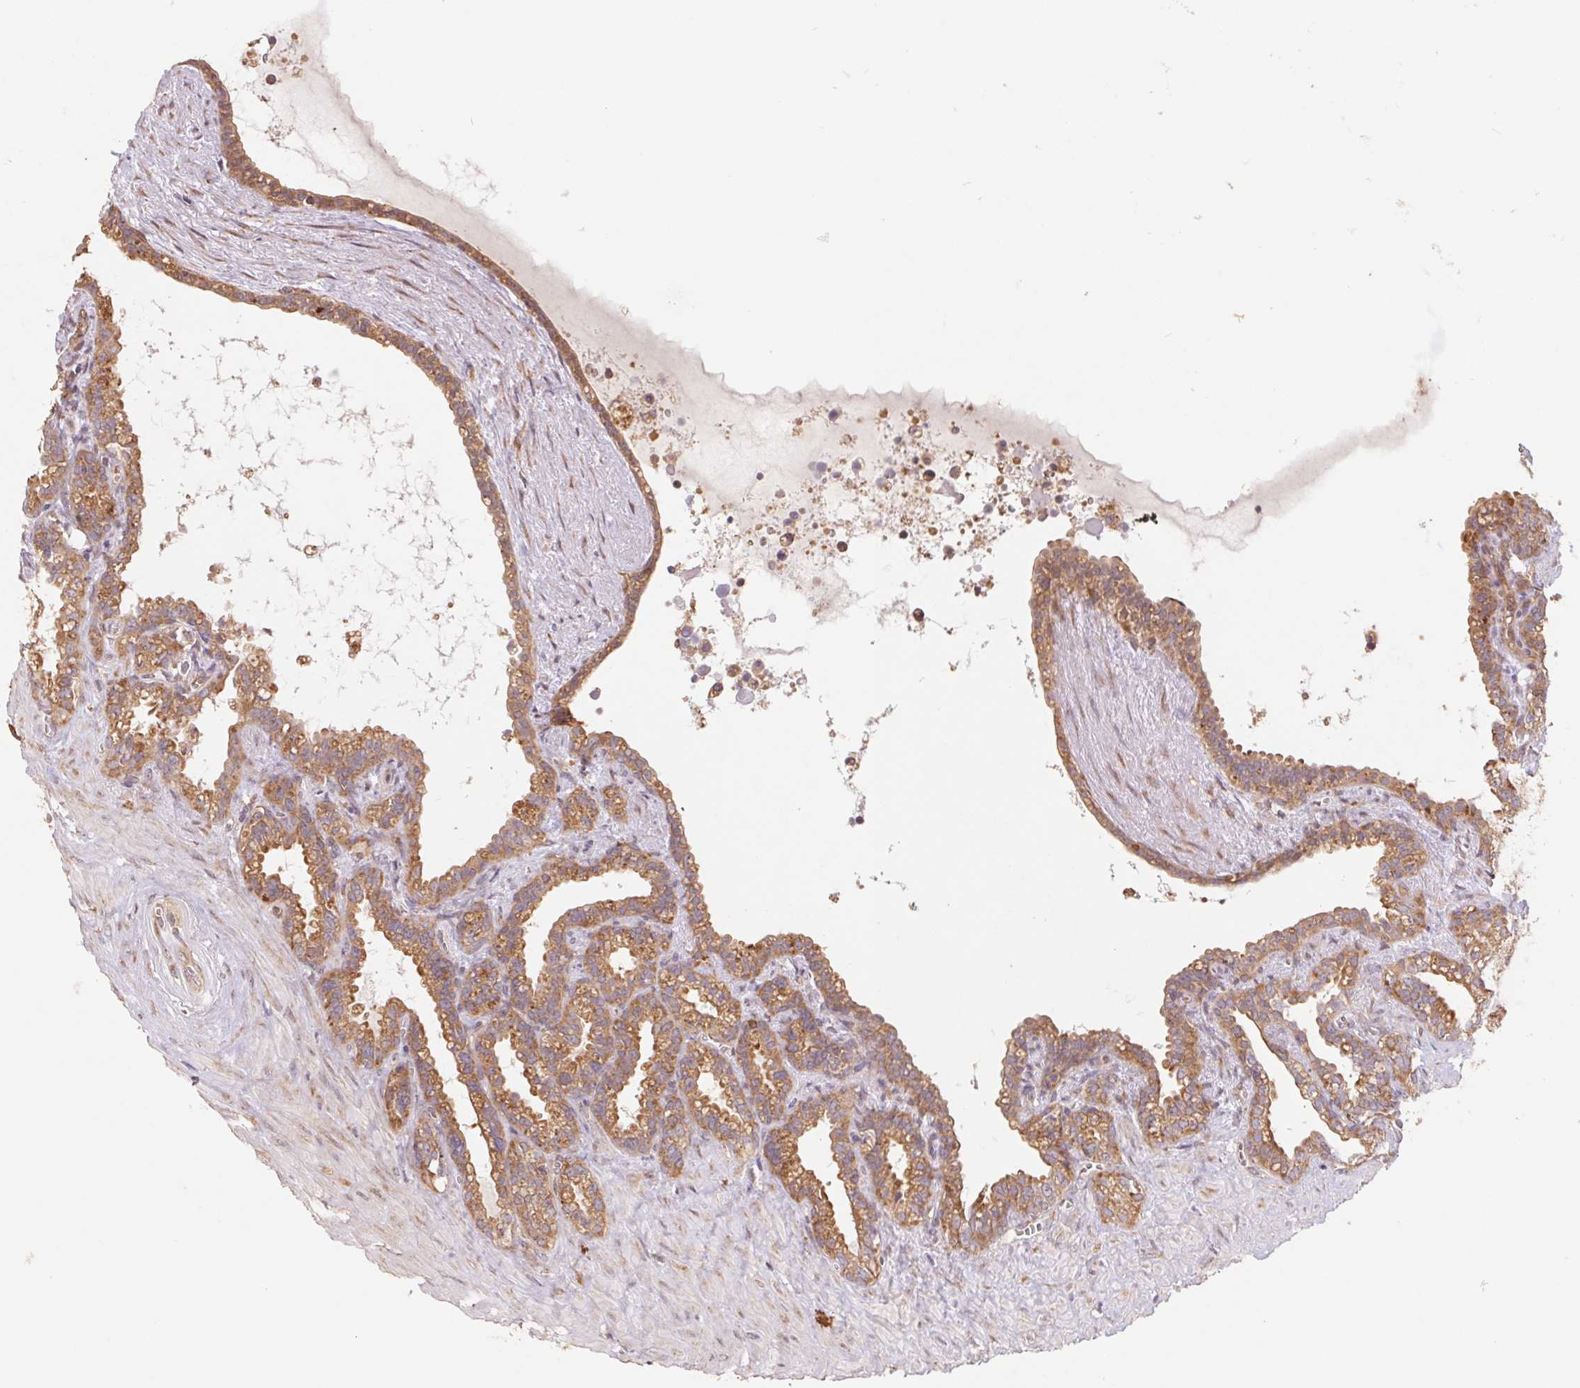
{"staining": {"intensity": "moderate", "quantity": ">75%", "location": "cytoplasmic/membranous"}, "tissue": "seminal vesicle", "cell_type": "Glandular cells", "image_type": "normal", "snomed": [{"axis": "morphology", "description": "Normal tissue, NOS"}, {"axis": "topography", "description": "Seminal veicle"}], "caption": "Seminal vesicle stained with a protein marker demonstrates moderate staining in glandular cells.", "gene": "RPL27A", "patient": {"sex": "male", "age": 76}}